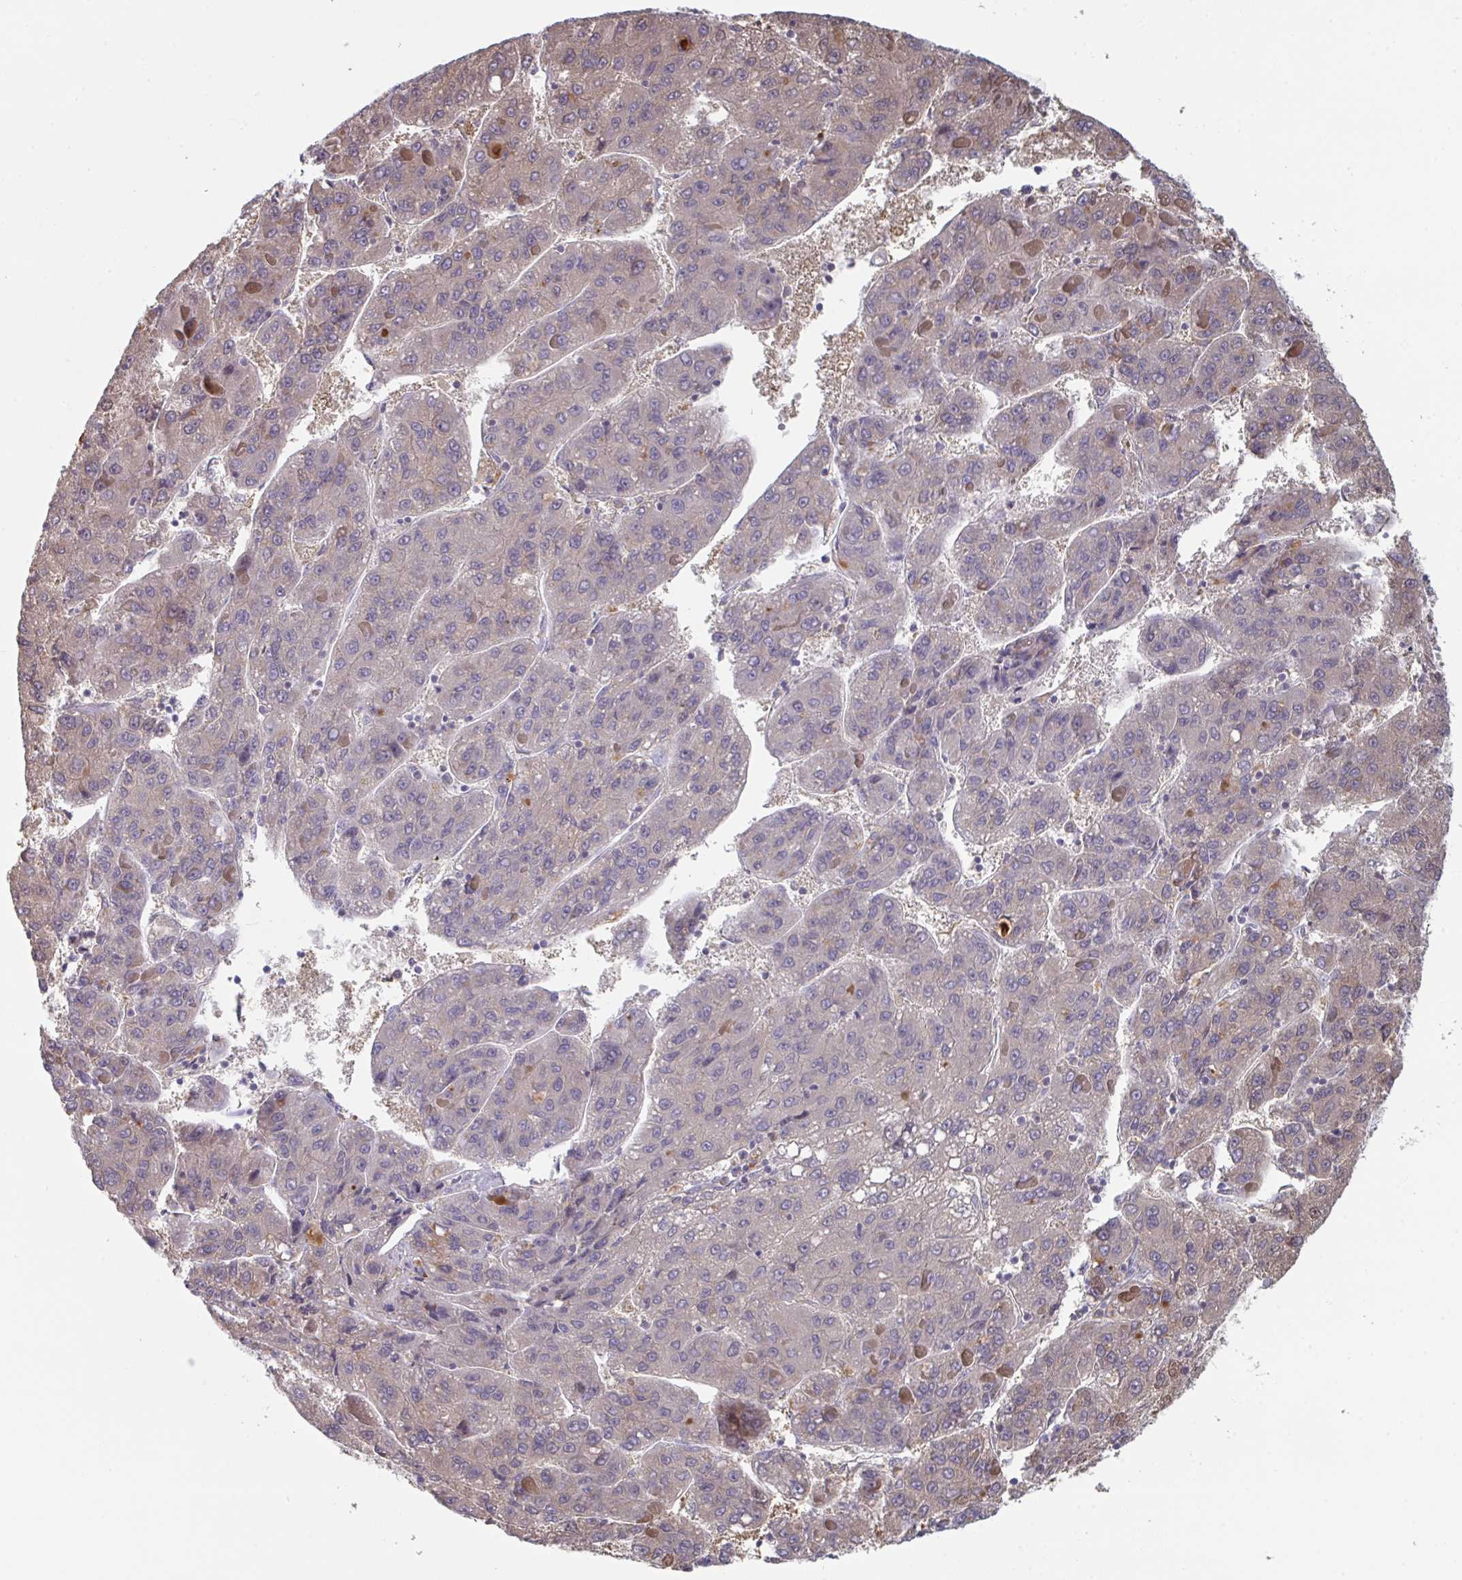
{"staining": {"intensity": "negative", "quantity": "none", "location": "none"}, "tissue": "liver cancer", "cell_type": "Tumor cells", "image_type": "cancer", "snomed": [{"axis": "morphology", "description": "Carcinoma, Hepatocellular, NOS"}, {"axis": "topography", "description": "Liver"}], "caption": "IHC of liver cancer (hepatocellular carcinoma) displays no positivity in tumor cells. (DAB (3,3'-diaminobenzidine) immunohistochemistry (IHC) with hematoxylin counter stain).", "gene": "PTPRD", "patient": {"sex": "female", "age": 82}}